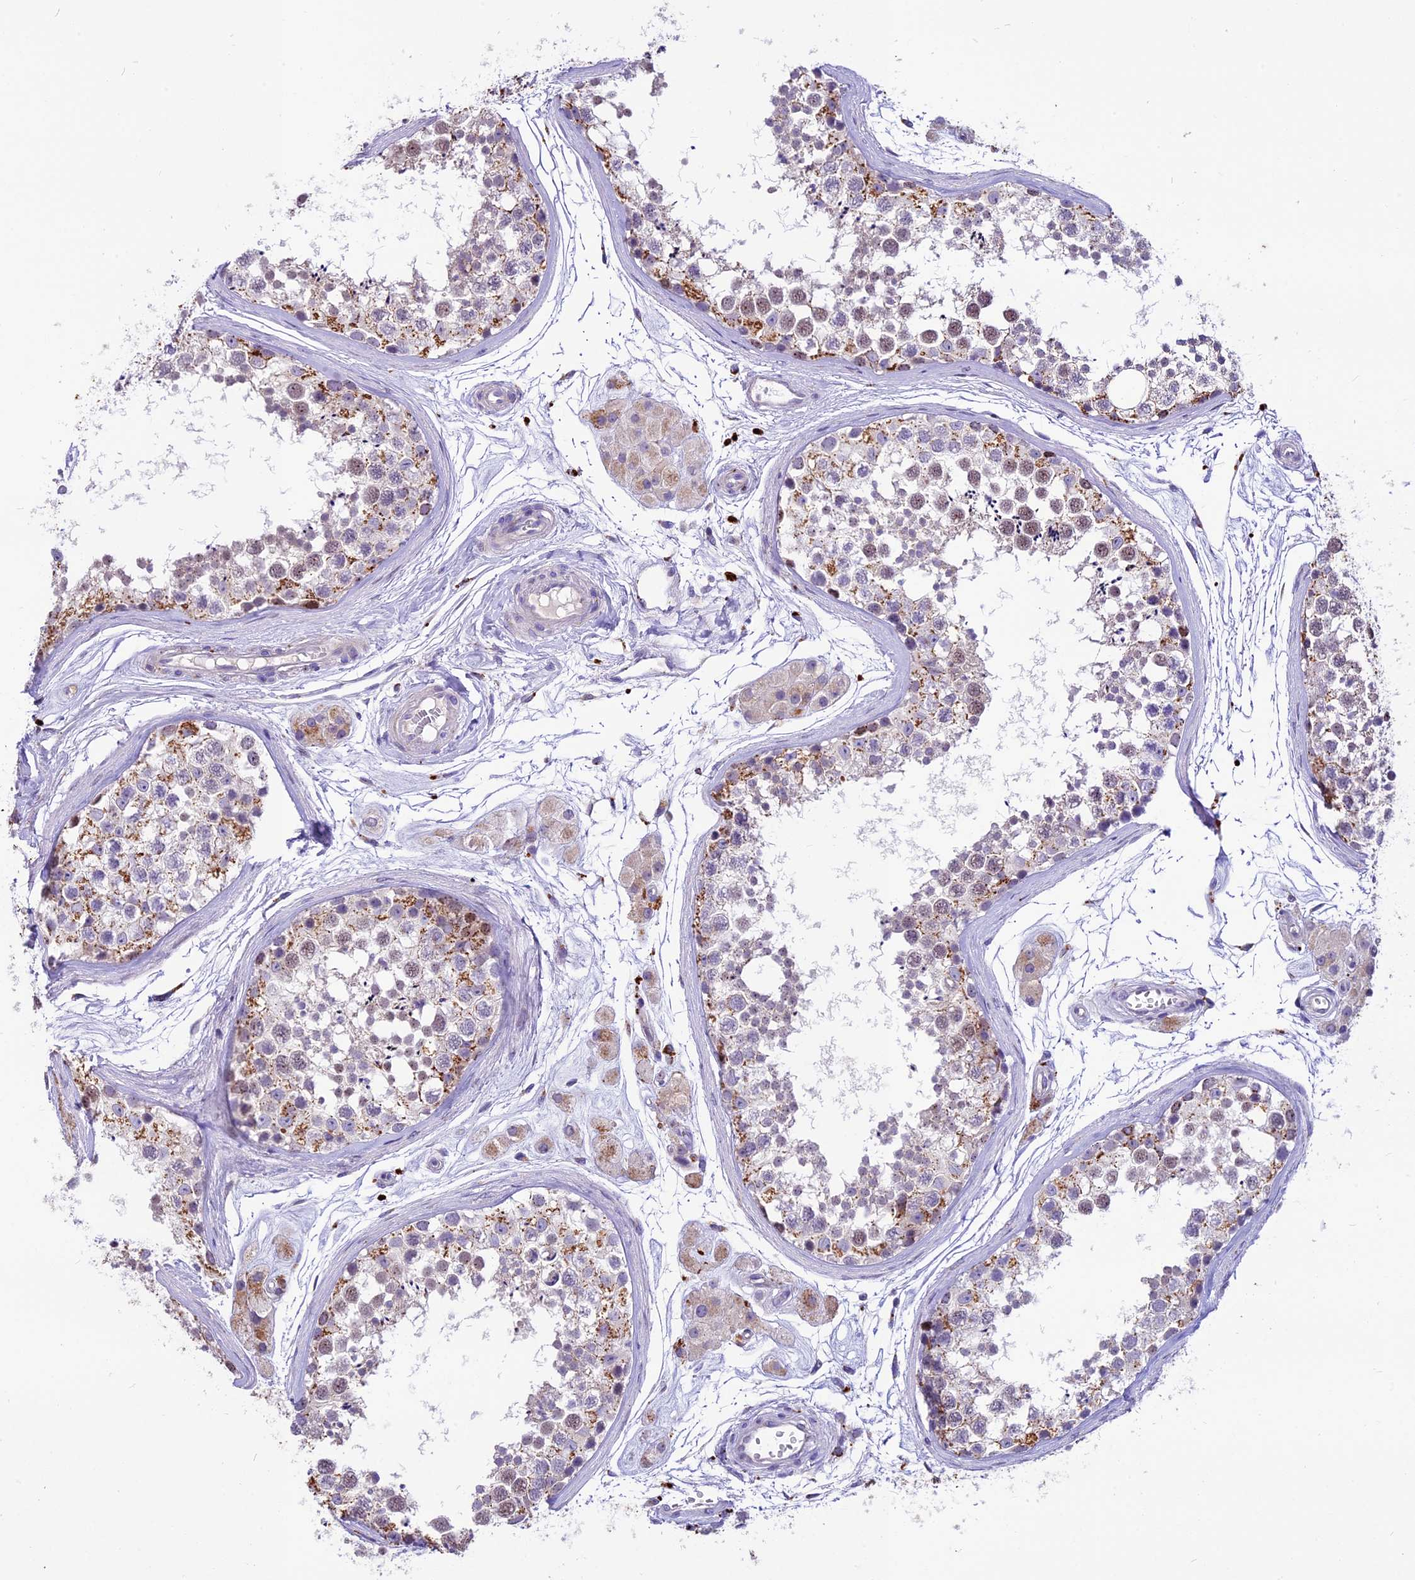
{"staining": {"intensity": "moderate", "quantity": ">75%", "location": "cytoplasmic/membranous"}, "tissue": "testis", "cell_type": "Cells in seminiferous ducts", "image_type": "normal", "snomed": [{"axis": "morphology", "description": "Normal tissue, NOS"}, {"axis": "topography", "description": "Testis"}], "caption": "Protein expression analysis of benign human testis reveals moderate cytoplasmic/membranous expression in approximately >75% of cells in seminiferous ducts. The staining was performed using DAB (3,3'-diaminobenzidine), with brown indicating positive protein expression. Nuclei are stained blue with hematoxylin.", "gene": "THRSP", "patient": {"sex": "male", "age": 56}}